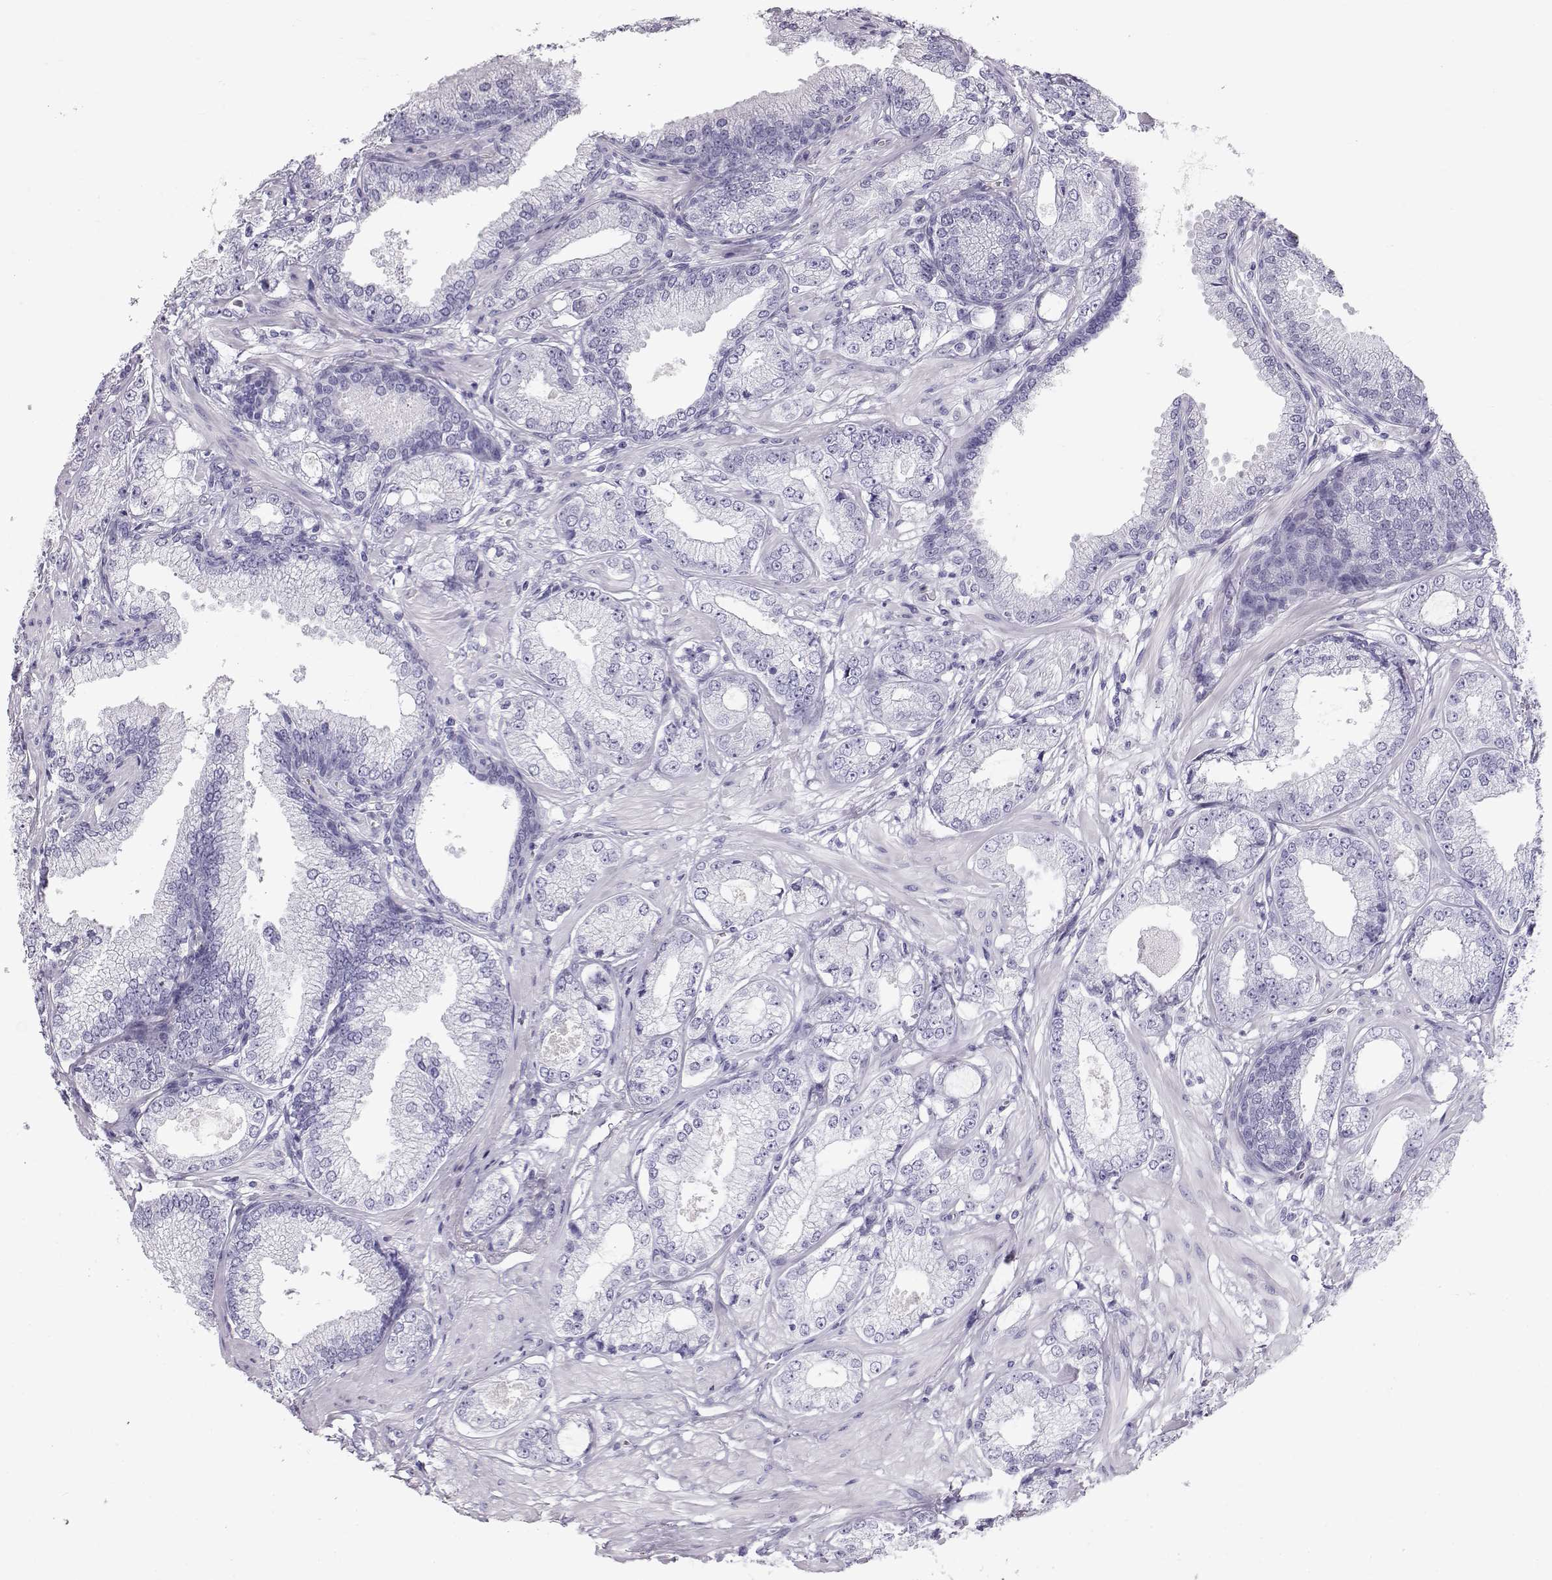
{"staining": {"intensity": "negative", "quantity": "none", "location": "none"}, "tissue": "prostate cancer", "cell_type": "Tumor cells", "image_type": "cancer", "snomed": [{"axis": "morphology", "description": "Adenocarcinoma, NOS"}, {"axis": "topography", "description": "Prostate"}], "caption": "A photomicrograph of adenocarcinoma (prostate) stained for a protein reveals no brown staining in tumor cells.", "gene": "RD3", "patient": {"sex": "male", "age": 64}}